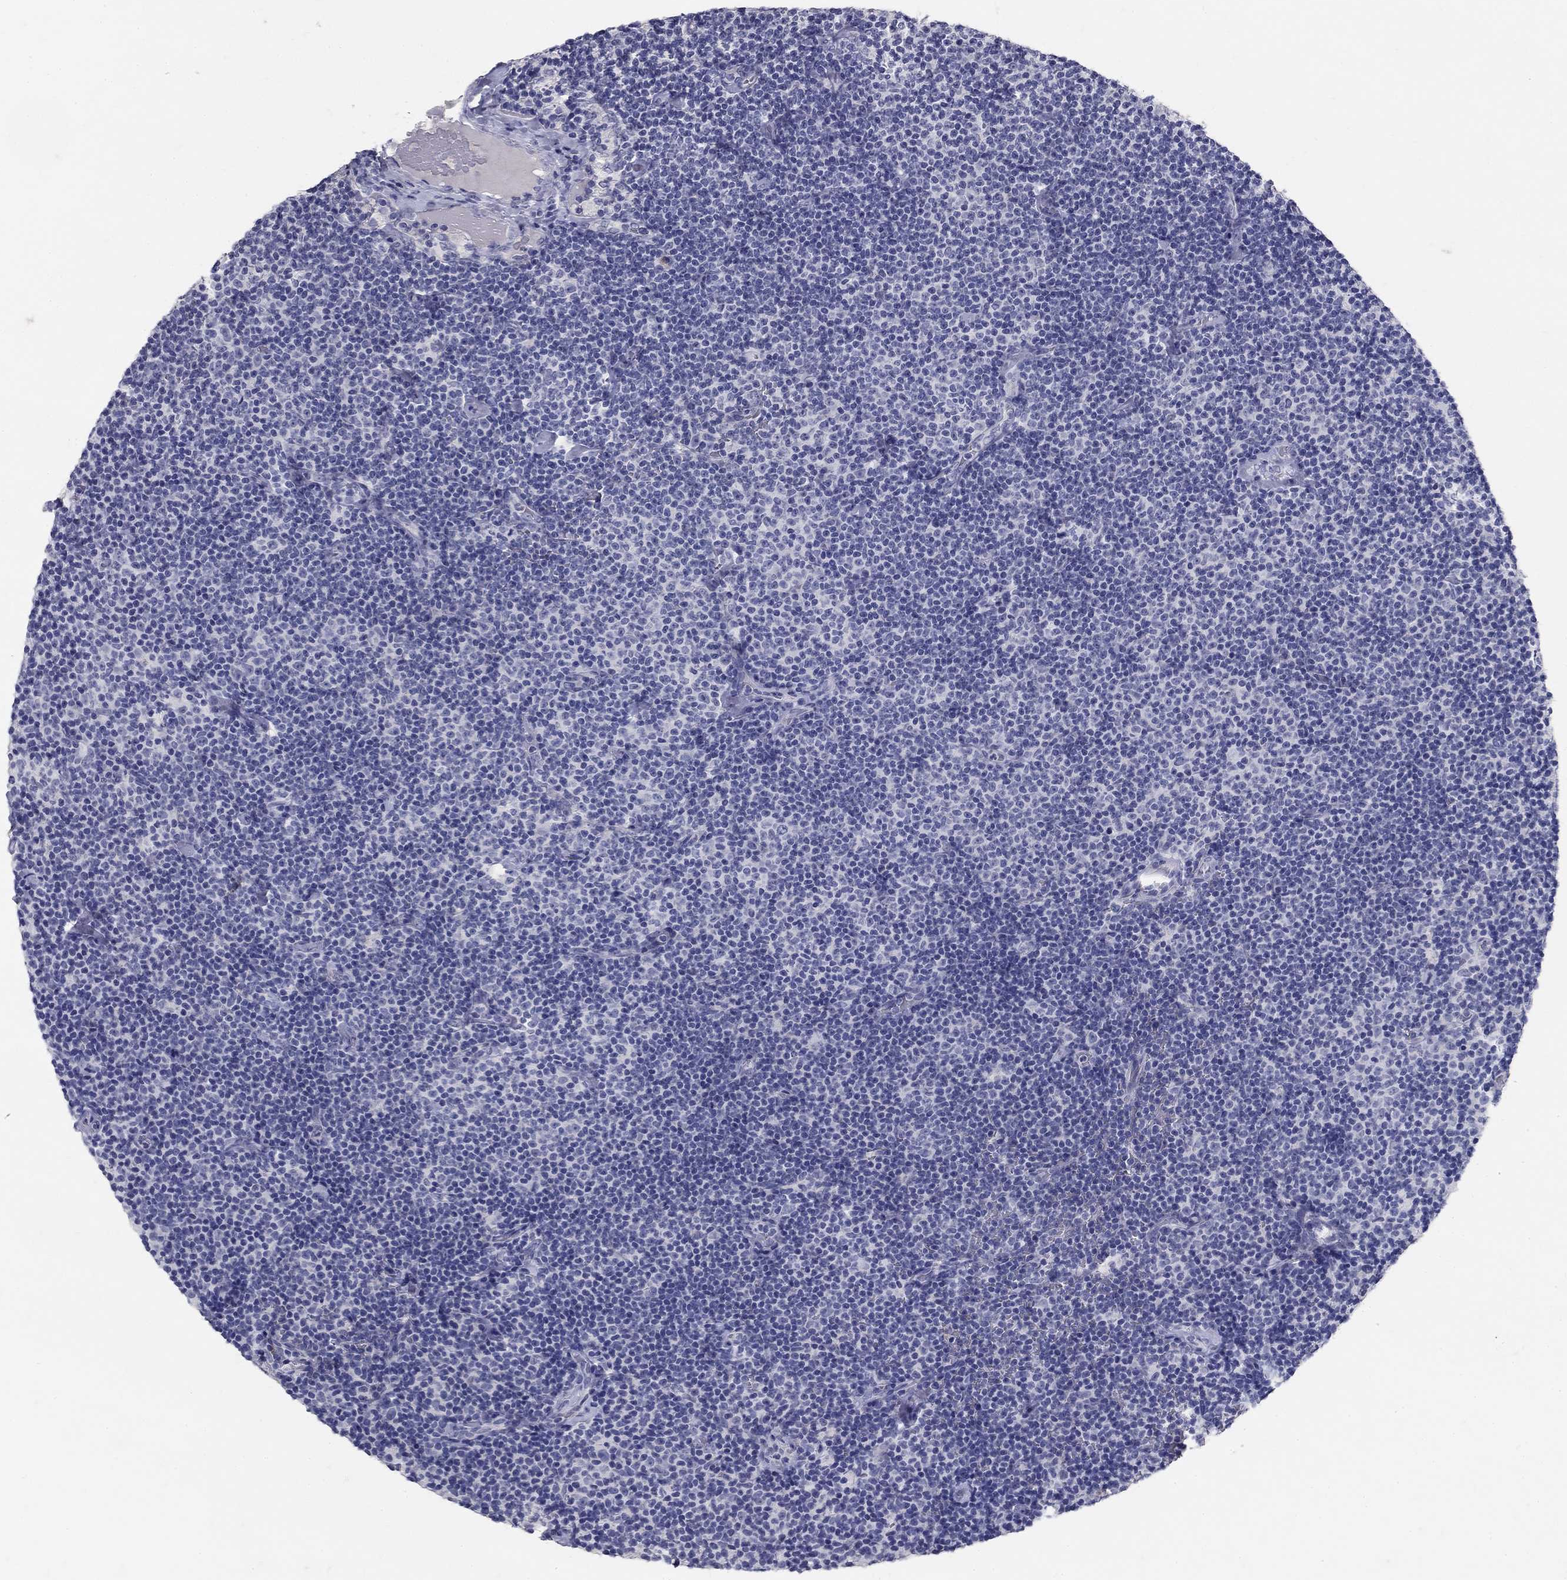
{"staining": {"intensity": "negative", "quantity": "none", "location": "none"}, "tissue": "lymphoma", "cell_type": "Tumor cells", "image_type": "cancer", "snomed": [{"axis": "morphology", "description": "Malignant lymphoma, non-Hodgkin's type, Low grade"}, {"axis": "topography", "description": "Lymph node"}], "caption": "Immunohistochemical staining of human low-grade malignant lymphoma, non-Hodgkin's type exhibits no significant expression in tumor cells.", "gene": "POMC", "patient": {"sex": "male", "age": 81}}